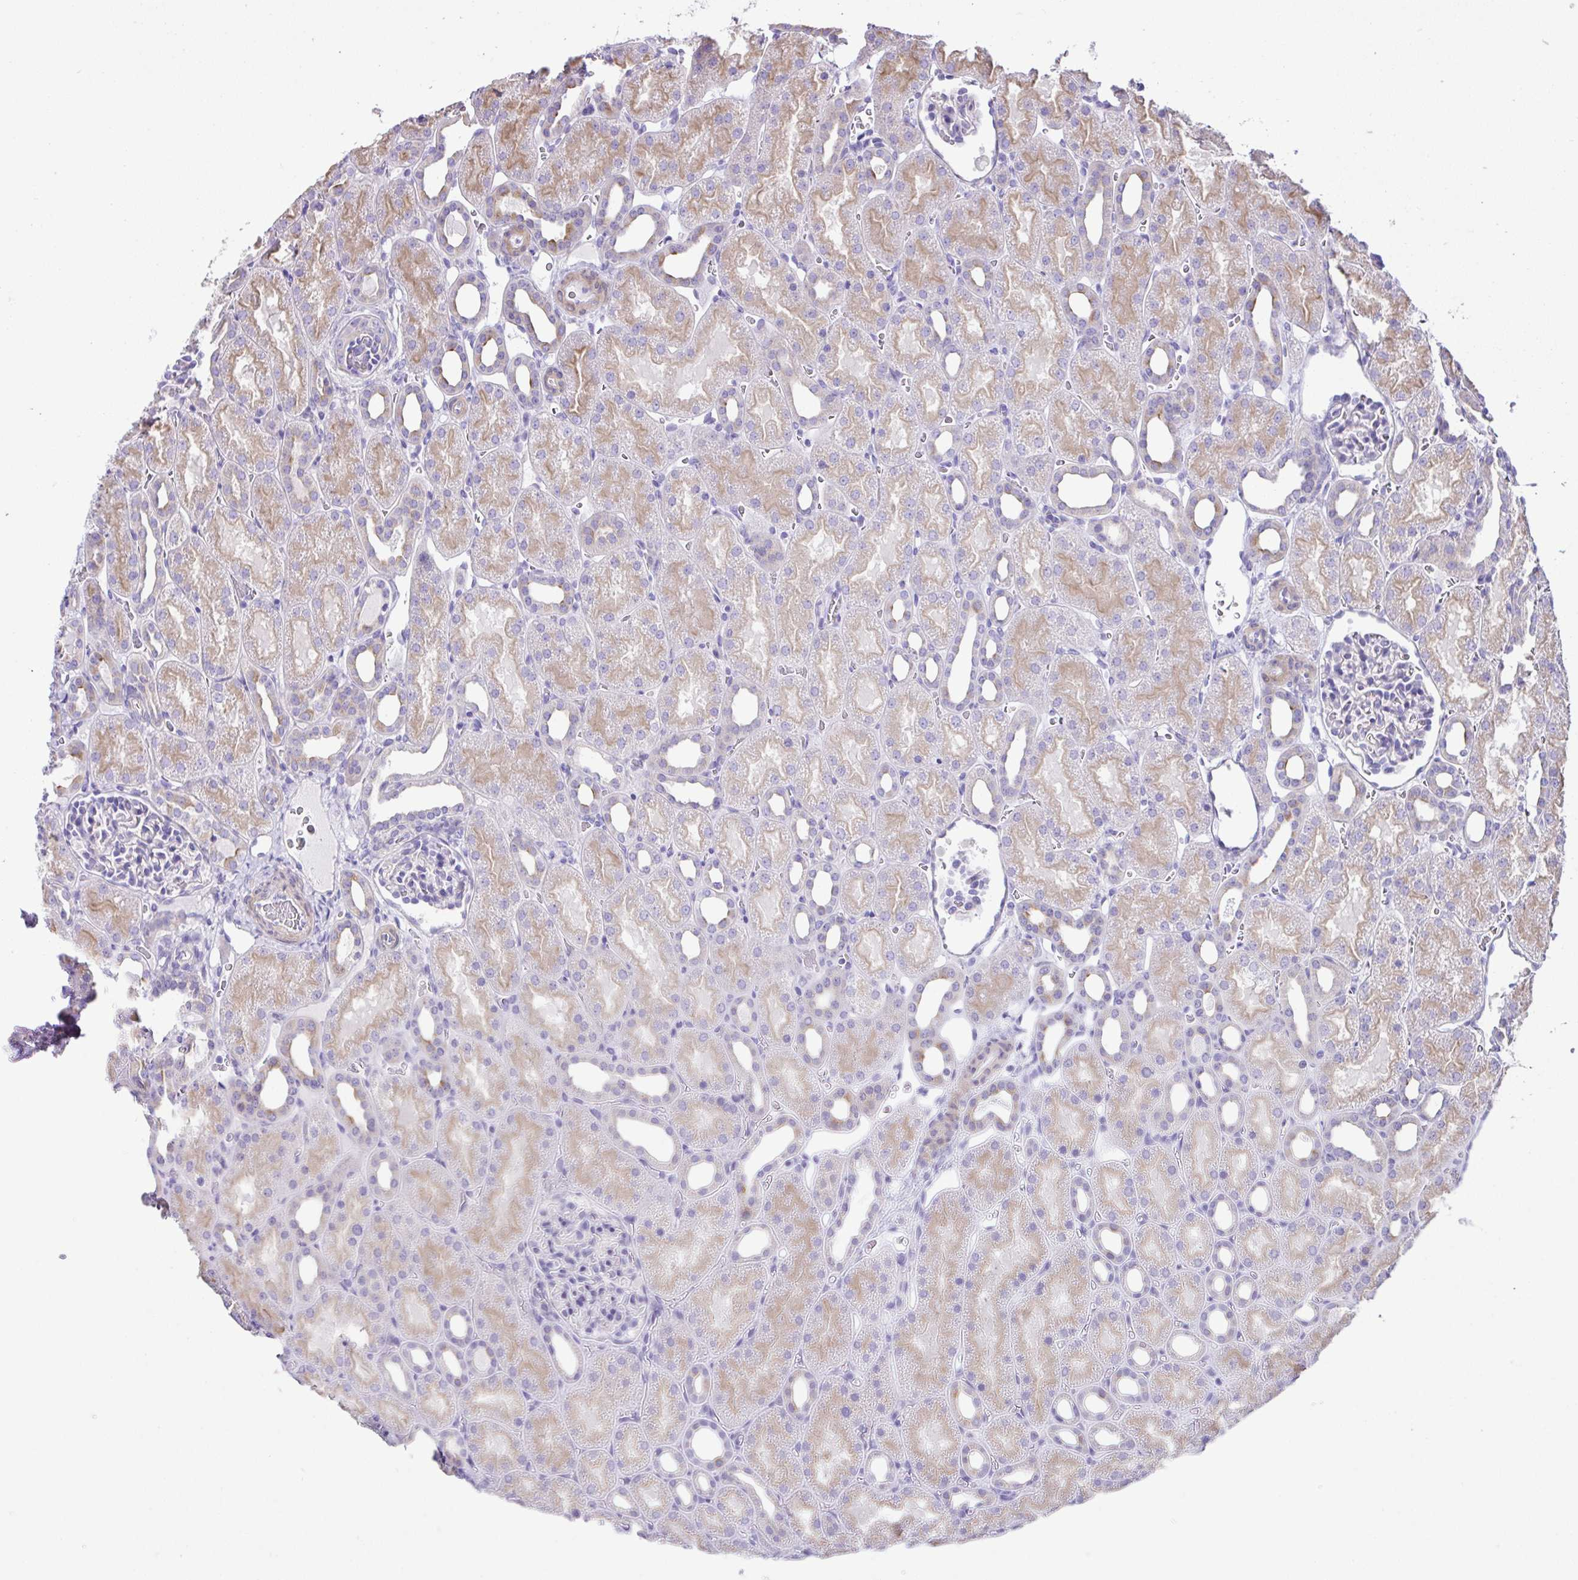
{"staining": {"intensity": "negative", "quantity": "none", "location": "none"}, "tissue": "kidney", "cell_type": "Cells in glomeruli", "image_type": "normal", "snomed": [{"axis": "morphology", "description": "Normal tissue, NOS"}, {"axis": "topography", "description": "Kidney"}], "caption": "IHC histopathology image of benign kidney stained for a protein (brown), which demonstrates no staining in cells in glomeruli.", "gene": "OR4P4", "patient": {"sex": "male", "age": 2}}